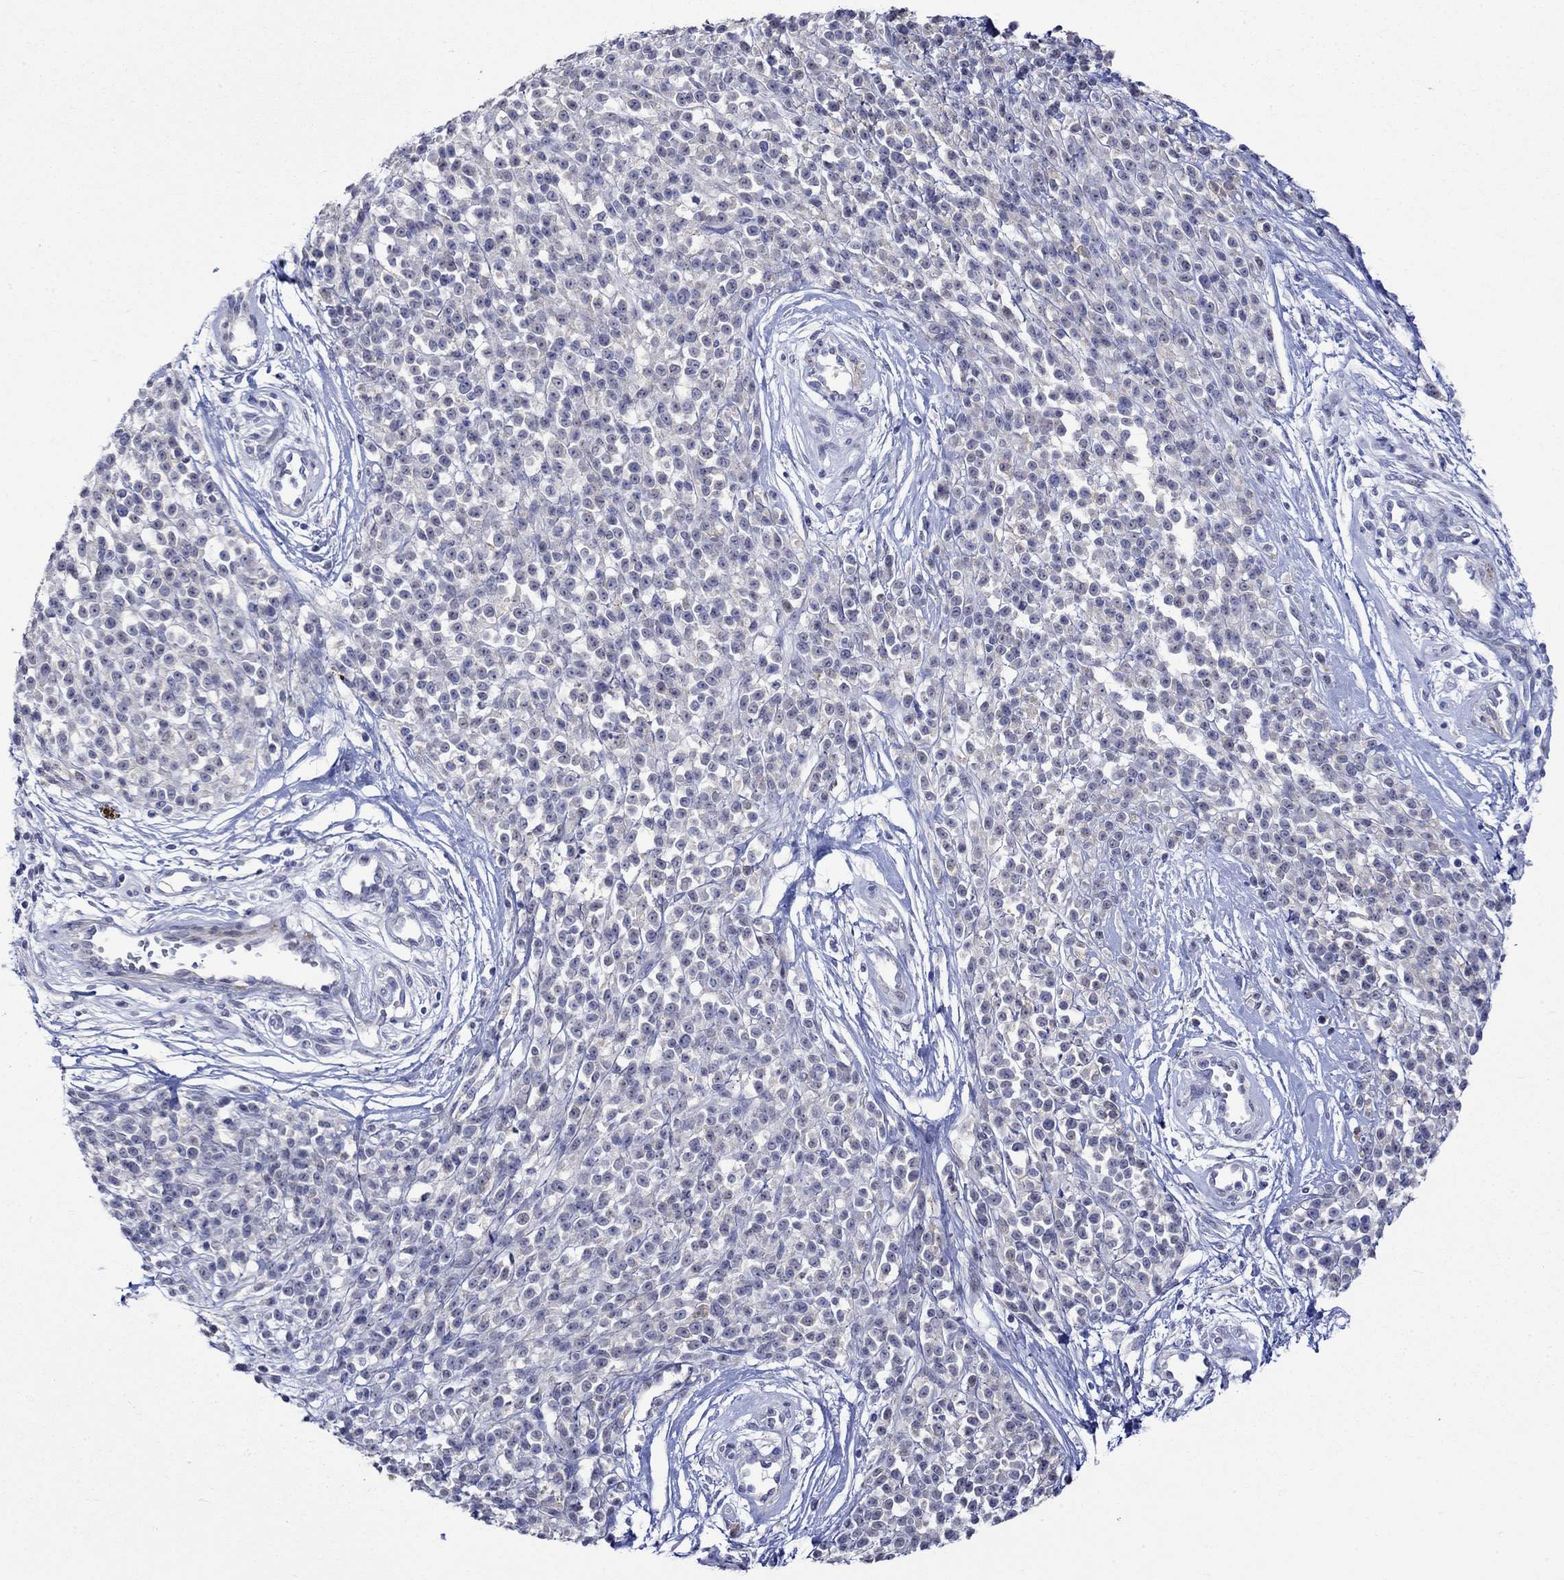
{"staining": {"intensity": "negative", "quantity": "none", "location": "none"}, "tissue": "melanoma", "cell_type": "Tumor cells", "image_type": "cancer", "snomed": [{"axis": "morphology", "description": "Malignant melanoma, NOS"}, {"axis": "topography", "description": "Skin"}, {"axis": "topography", "description": "Skin of trunk"}], "caption": "Tumor cells are negative for protein expression in human malignant melanoma. Brightfield microscopy of IHC stained with DAB (3,3'-diaminobenzidine) (brown) and hematoxylin (blue), captured at high magnification.", "gene": "CRYAB", "patient": {"sex": "male", "age": 74}}